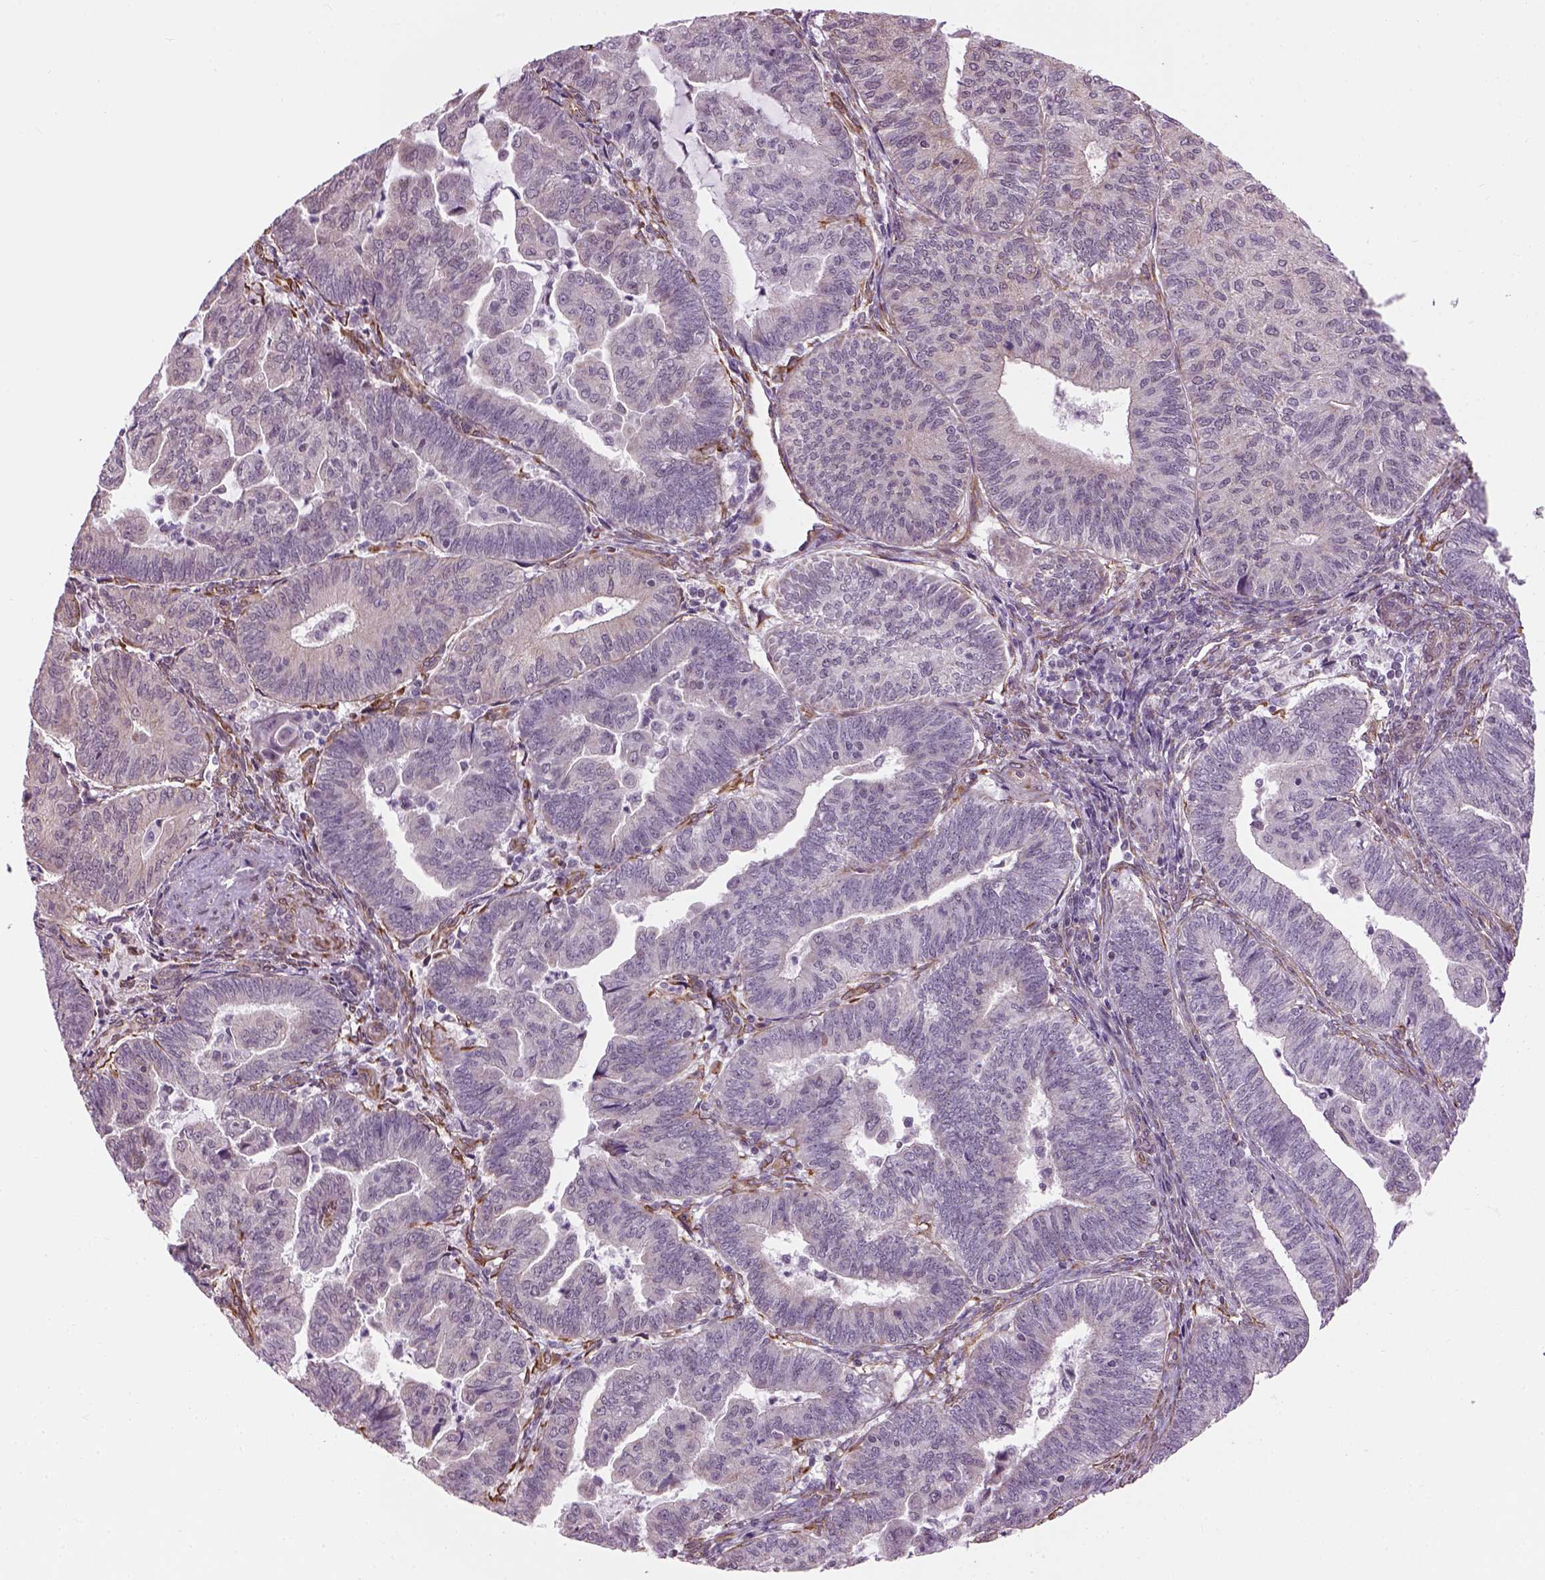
{"staining": {"intensity": "weak", "quantity": "<25%", "location": "cytoplasmic/membranous"}, "tissue": "endometrial cancer", "cell_type": "Tumor cells", "image_type": "cancer", "snomed": [{"axis": "morphology", "description": "Adenocarcinoma, NOS"}, {"axis": "topography", "description": "Endometrium"}], "caption": "Tumor cells are negative for protein expression in human endometrial cancer (adenocarcinoma).", "gene": "XK", "patient": {"sex": "female", "age": 82}}